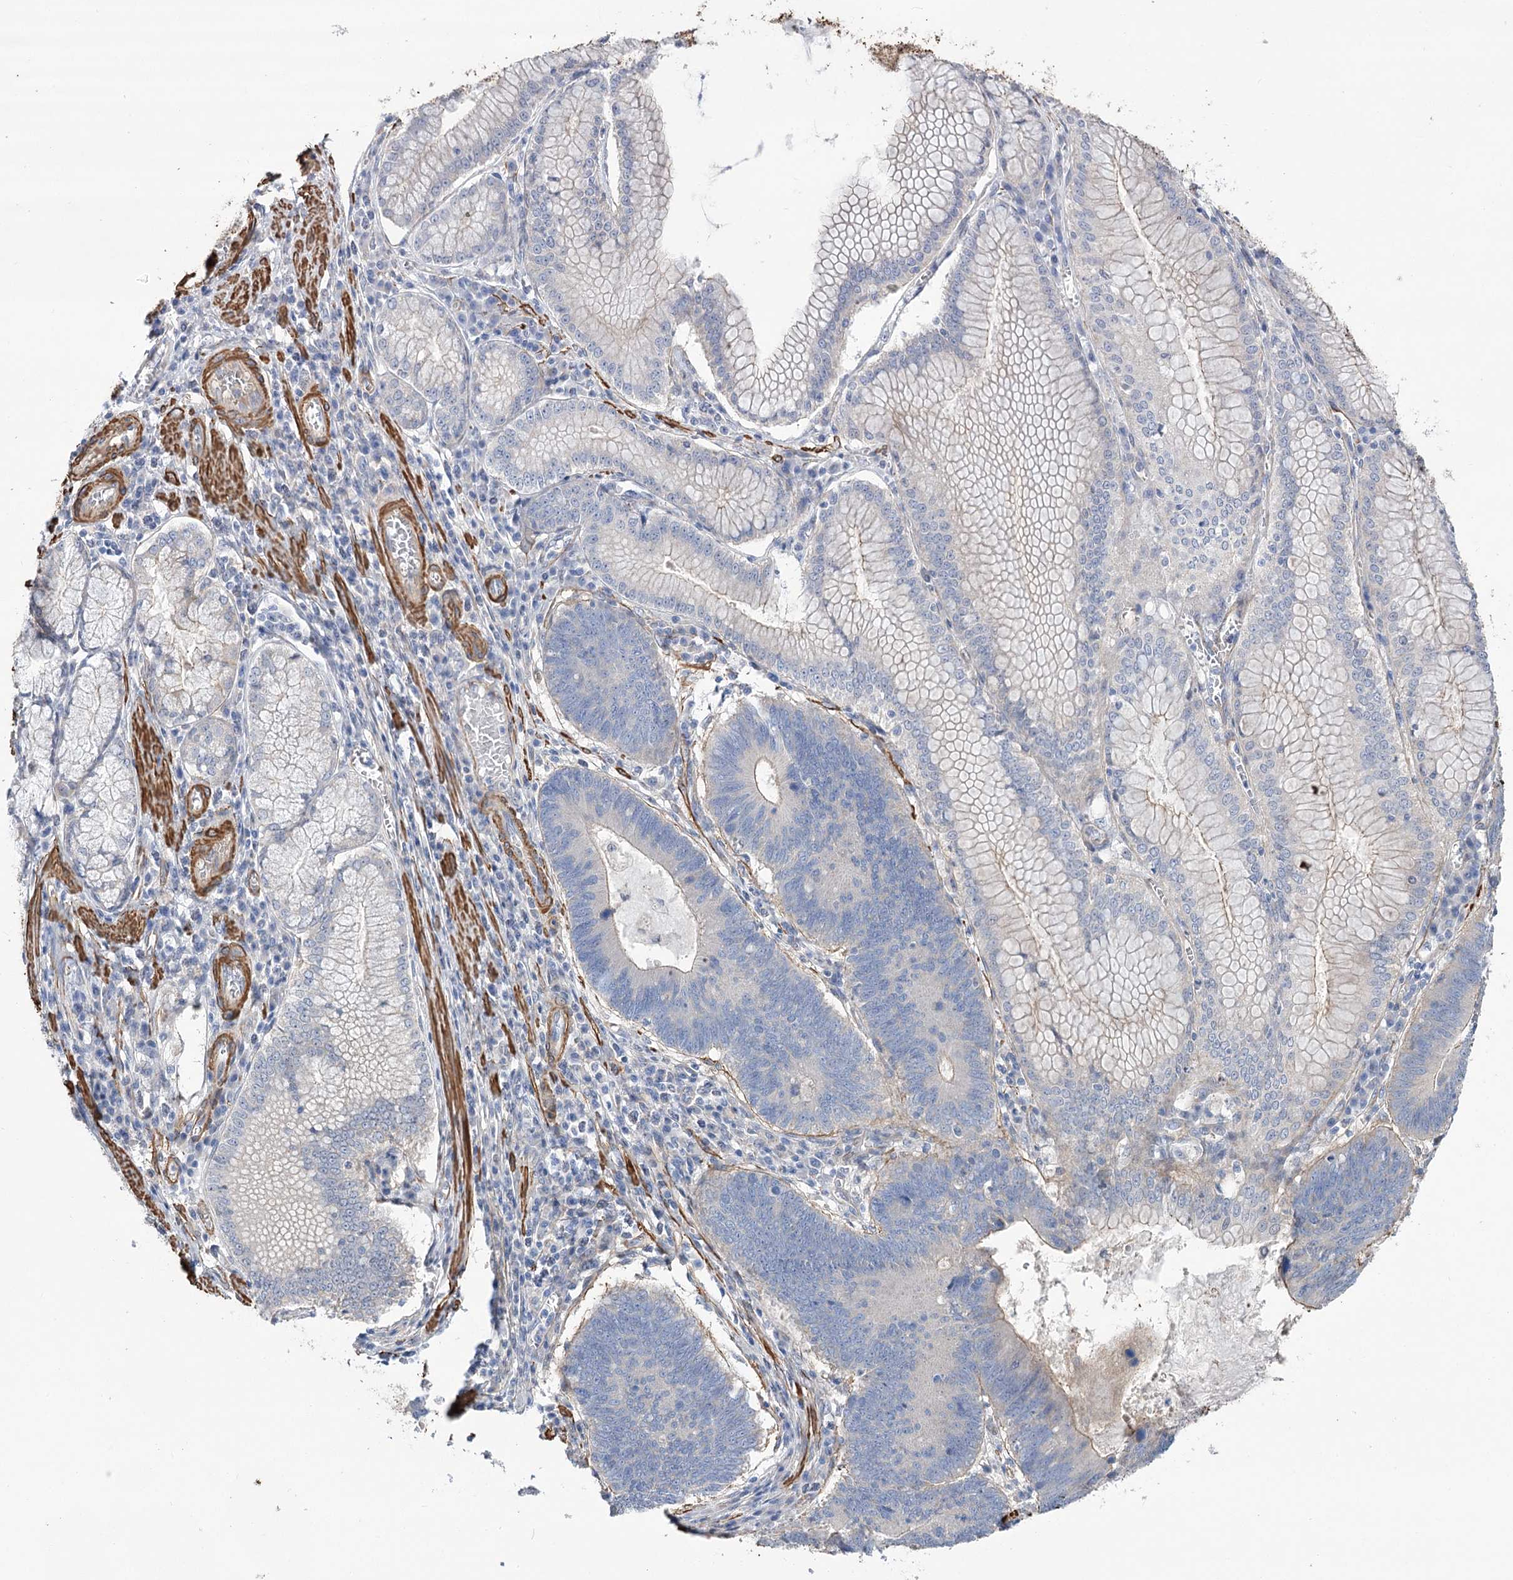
{"staining": {"intensity": "negative", "quantity": "none", "location": "none"}, "tissue": "stomach cancer", "cell_type": "Tumor cells", "image_type": "cancer", "snomed": [{"axis": "morphology", "description": "Adenocarcinoma, NOS"}, {"axis": "topography", "description": "Stomach"}], "caption": "Immunohistochemistry (IHC) of human stomach adenocarcinoma demonstrates no expression in tumor cells. The staining is performed using DAB (3,3'-diaminobenzidine) brown chromogen with nuclei counter-stained in using hematoxylin.", "gene": "WASHC3", "patient": {"sex": "male", "age": 59}}